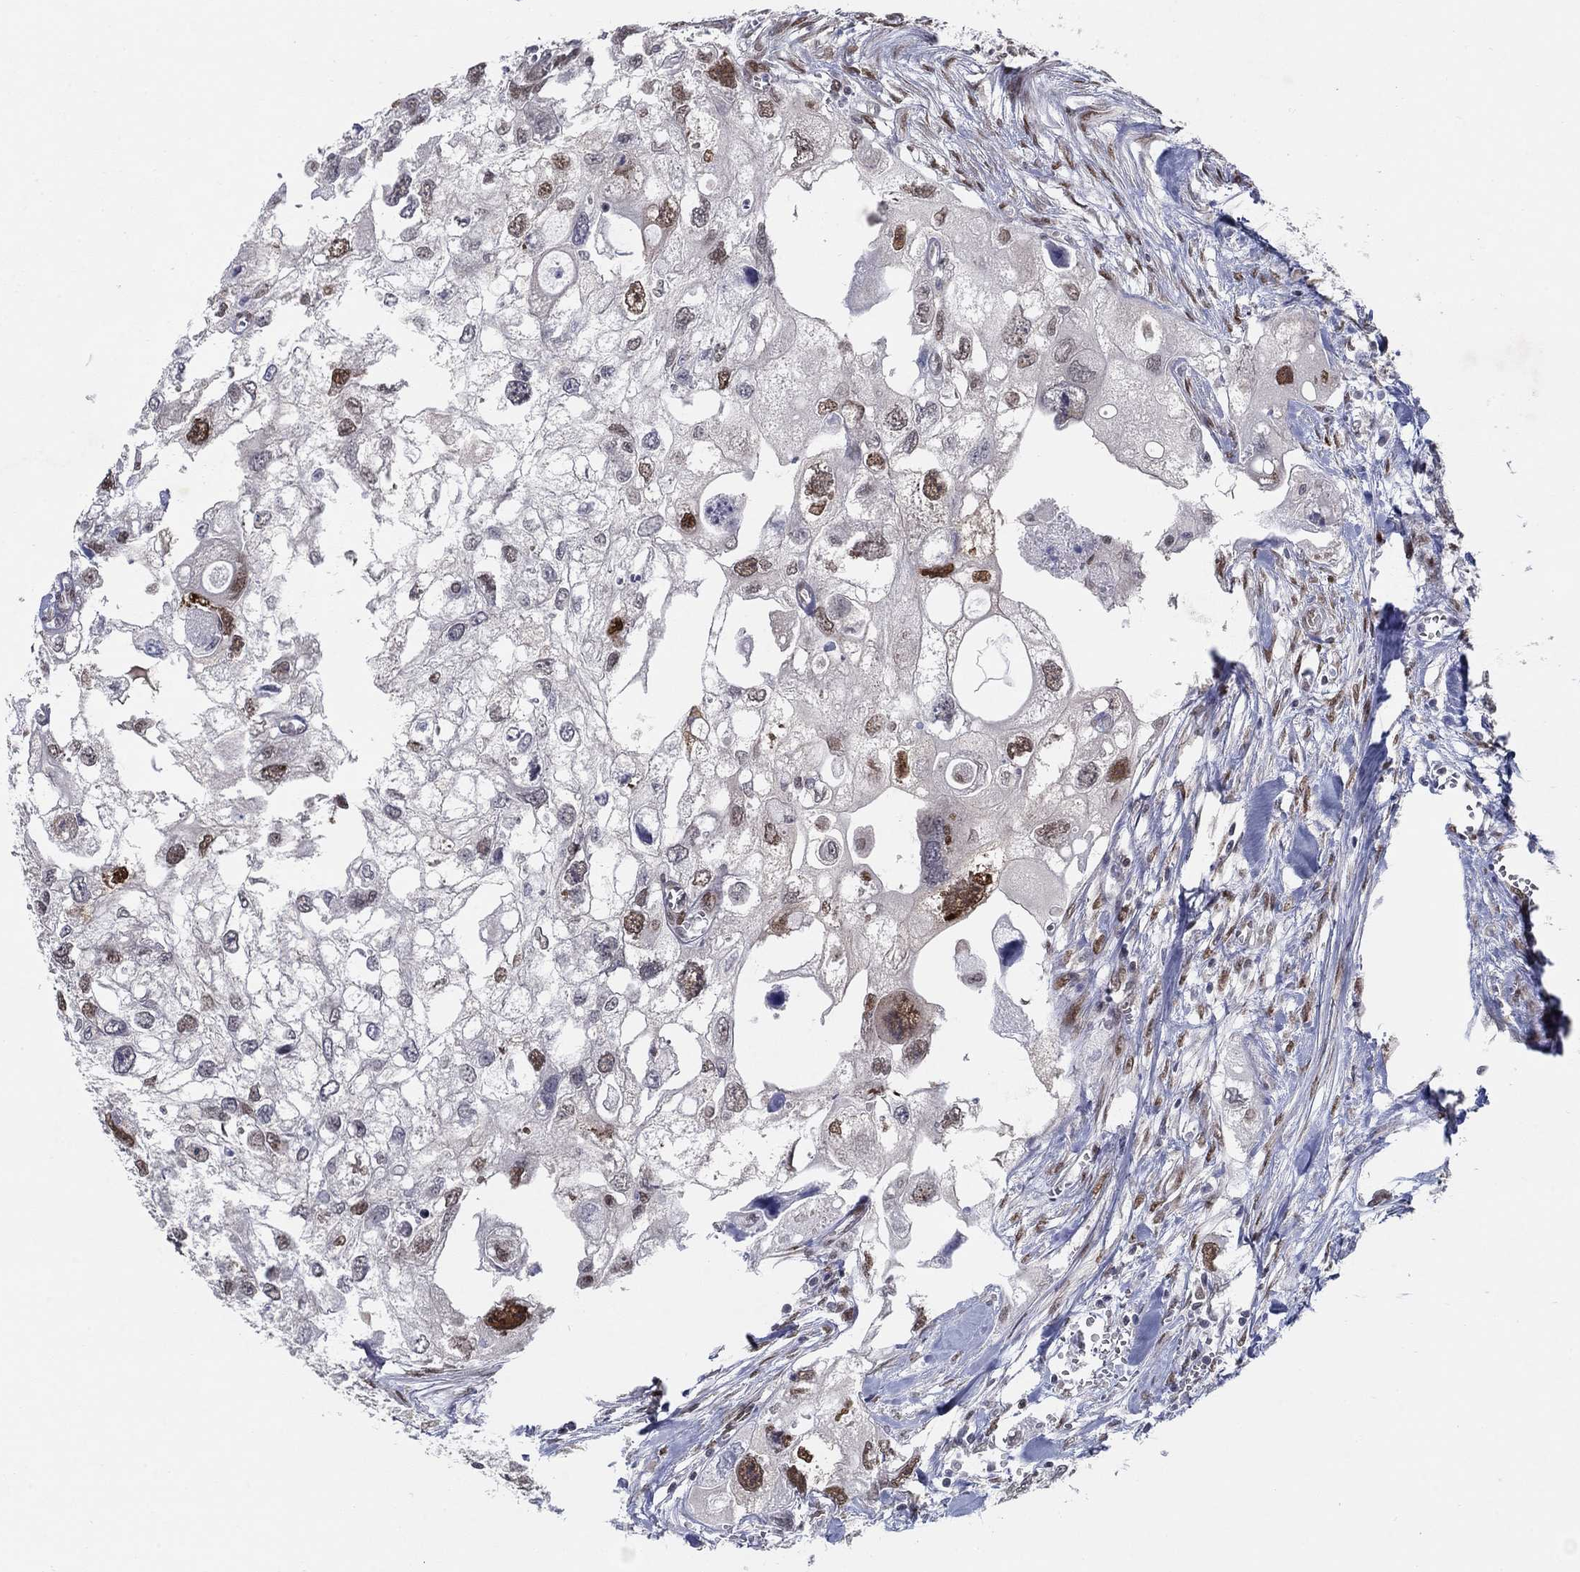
{"staining": {"intensity": "strong", "quantity": "<25%", "location": "nuclear"}, "tissue": "urothelial cancer", "cell_type": "Tumor cells", "image_type": "cancer", "snomed": [{"axis": "morphology", "description": "Urothelial carcinoma, High grade"}, {"axis": "topography", "description": "Urinary bladder"}], "caption": "Urothelial cancer was stained to show a protein in brown. There is medium levels of strong nuclear expression in approximately <25% of tumor cells.", "gene": "CENPE", "patient": {"sex": "male", "age": 59}}